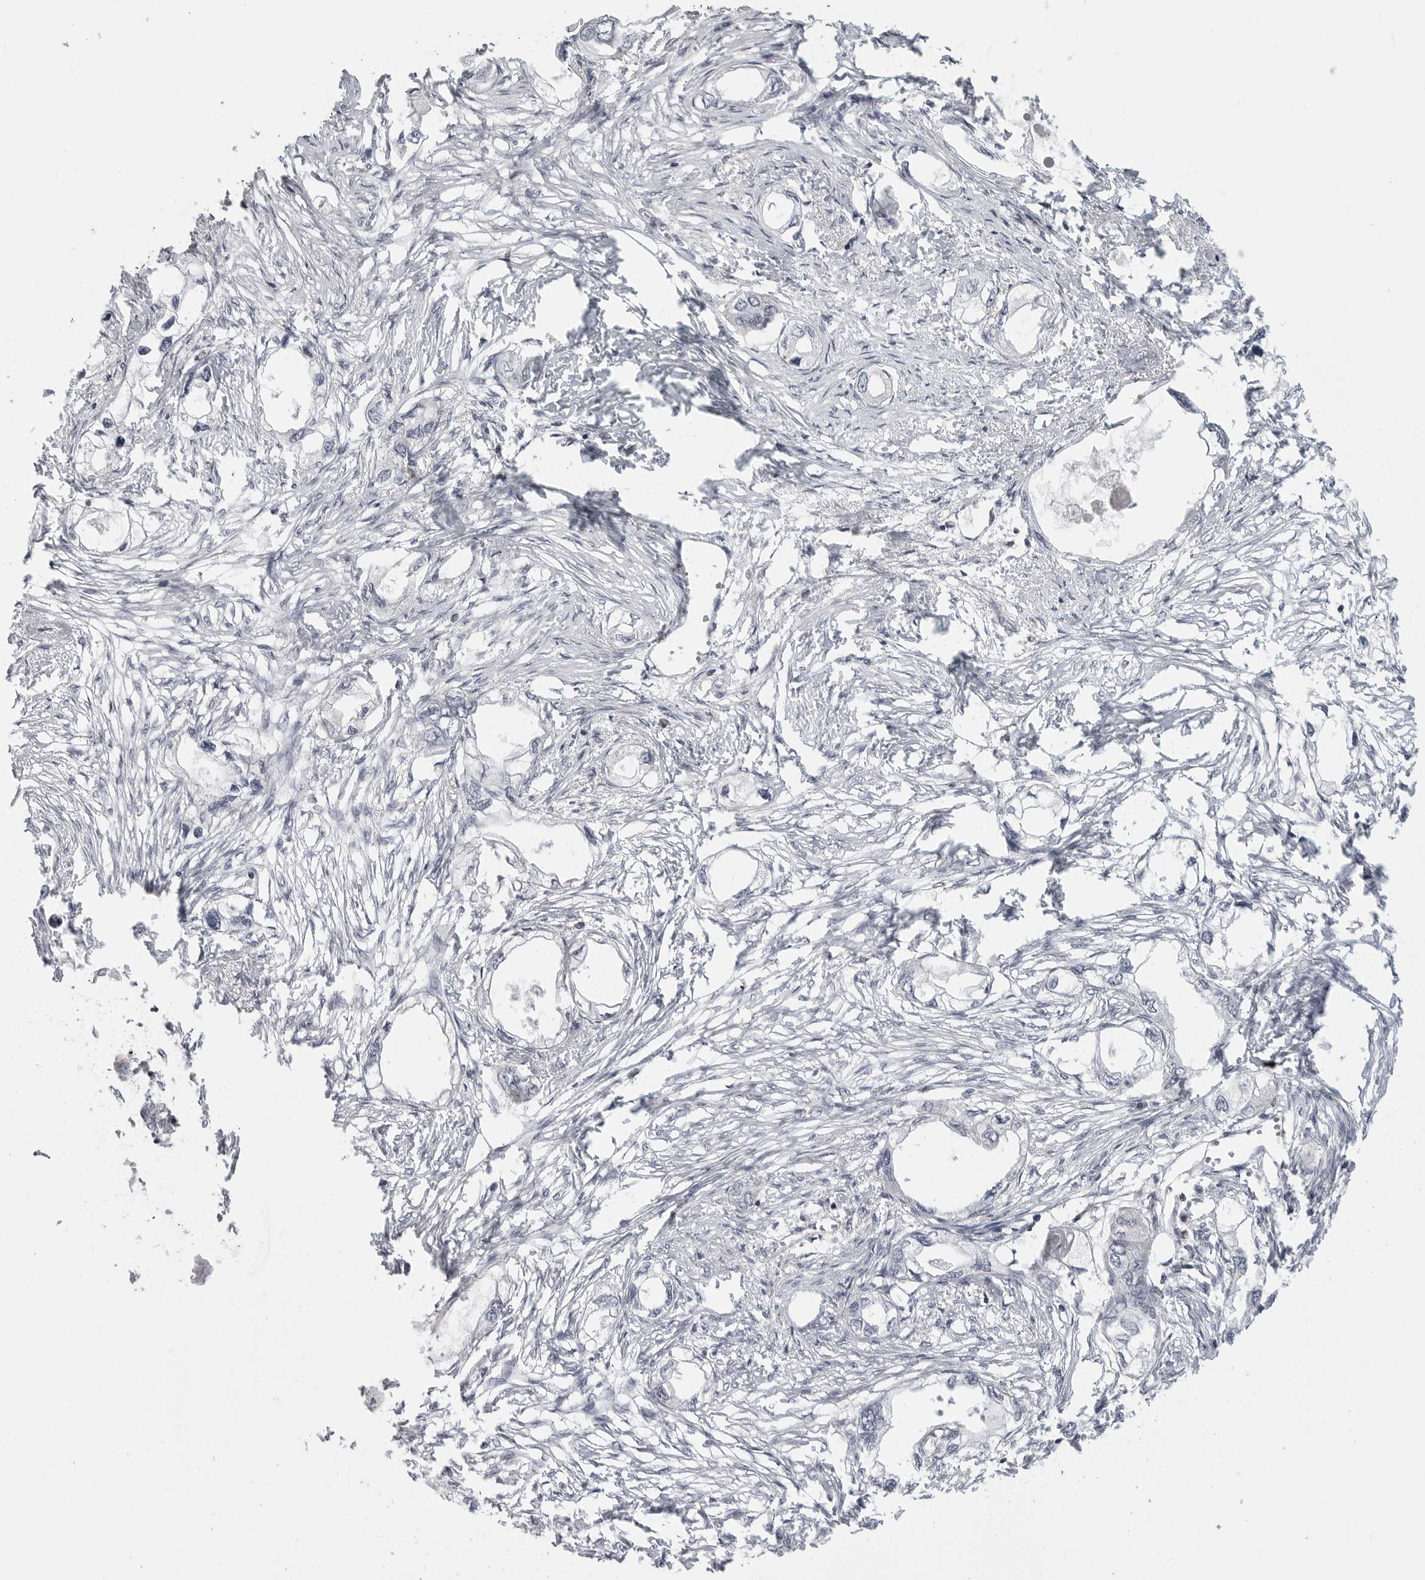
{"staining": {"intensity": "negative", "quantity": "none", "location": "none"}, "tissue": "endometrial cancer", "cell_type": "Tumor cells", "image_type": "cancer", "snomed": [{"axis": "morphology", "description": "Adenocarcinoma, NOS"}, {"axis": "morphology", "description": "Adenocarcinoma, metastatic, NOS"}, {"axis": "topography", "description": "Adipose tissue"}, {"axis": "topography", "description": "Endometrium"}], "caption": "DAB (3,3'-diaminobenzidine) immunohistochemical staining of human endometrial cancer demonstrates no significant expression in tumor cells.", "gene": "MAP7D1", "patient": {"sex": "female", "age": 67}}